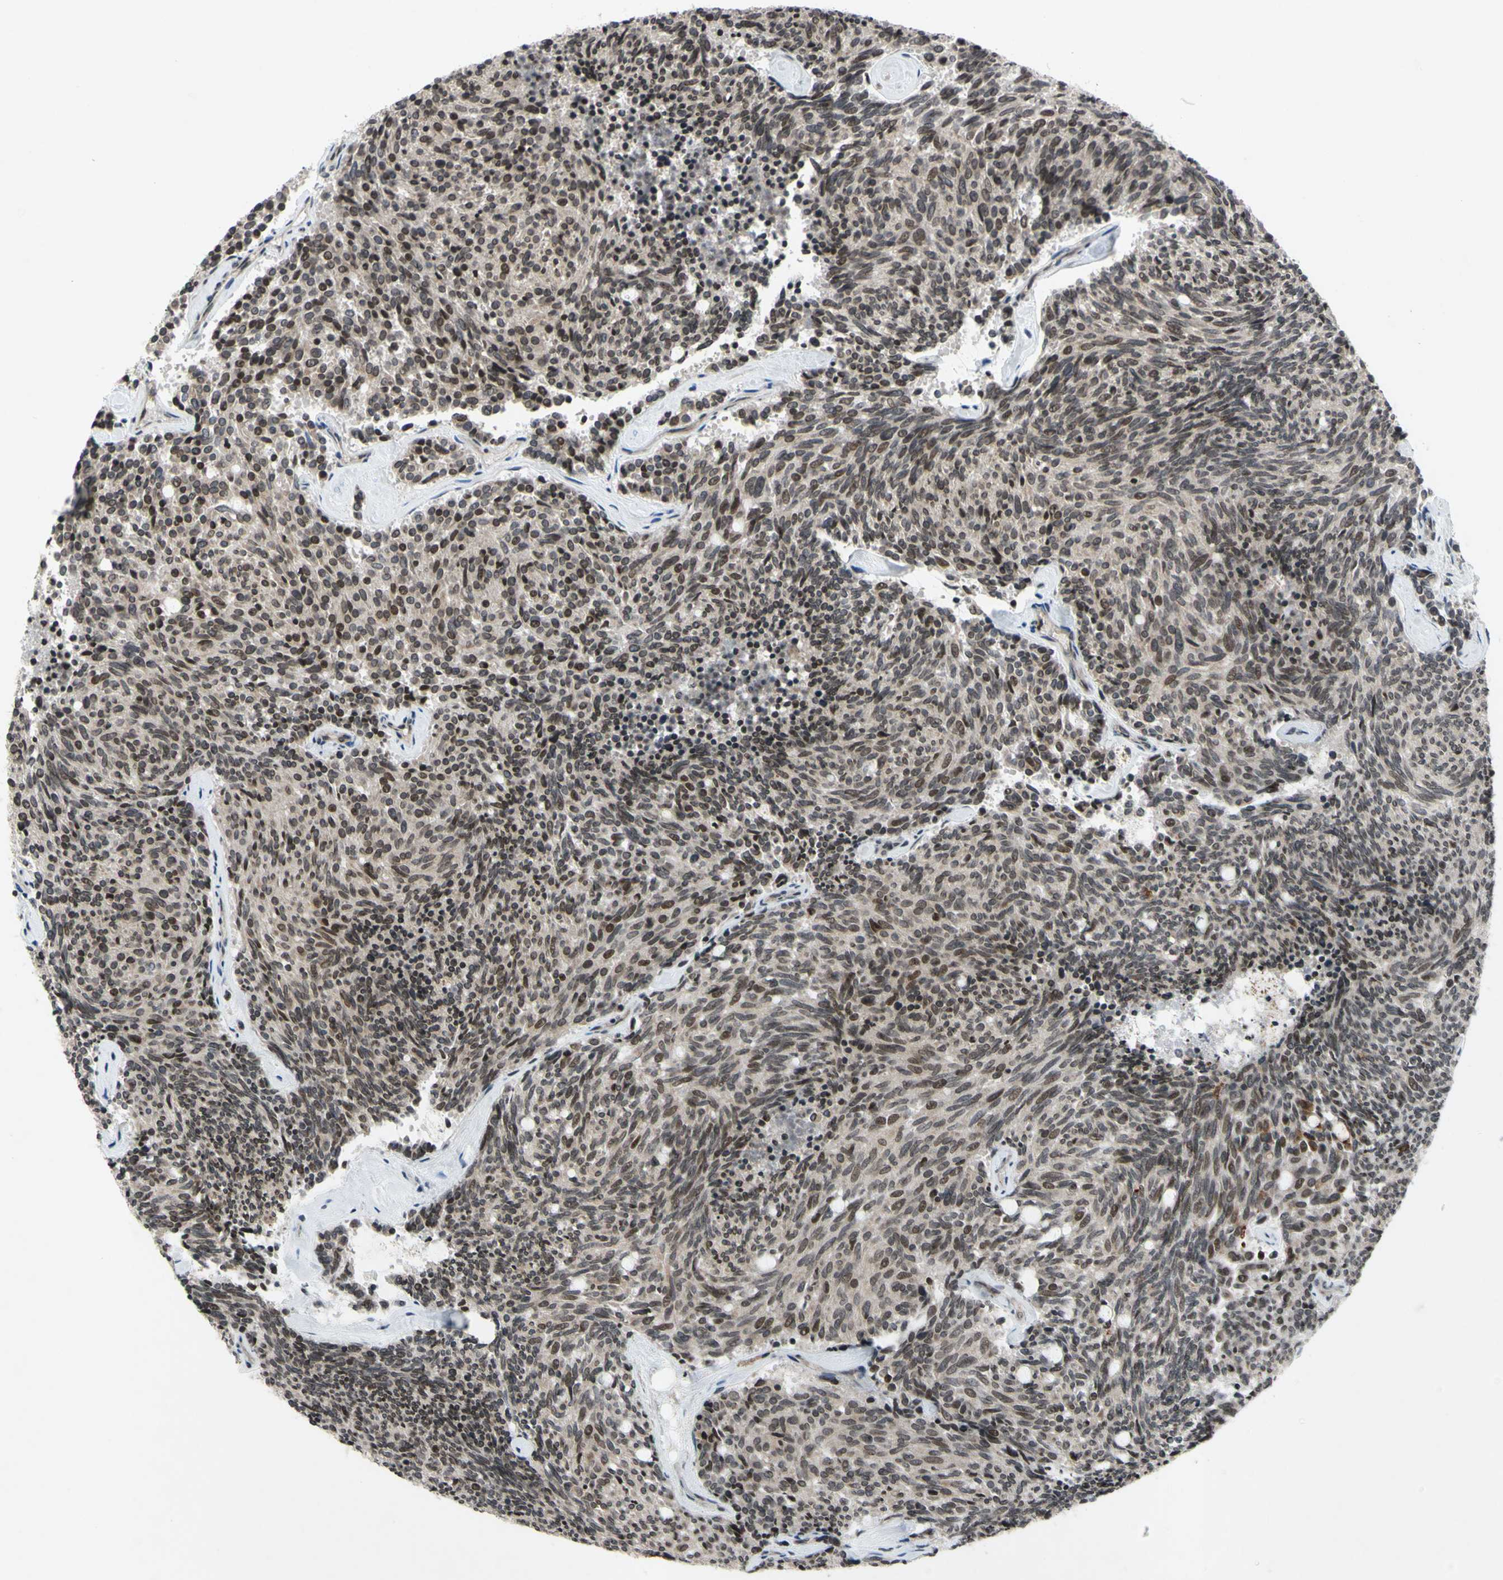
{"staining": {"intensity": "moderate", "quantity": "25%-75%", "location": "nuclear"}, "tissue": "carcinoid", "cell_type": "Tumor cells", "image_type": "cancer", "snomed": [{"axis": "morphology", "description": "Carcinoid, malignant, NOS"}, {"axis": "topography", "description": "Pancreas"}], "caption": "A brown stain labels moderate nuclear expression of a protein in human carcinoid (malignant) tumor cells. (DAB (3,3'-diaminobenzidine) IHC, brown staining for protein, blue staining for nuclei).", "gene": "XPO1", "patient": {"sex": "female", "age": 54}}